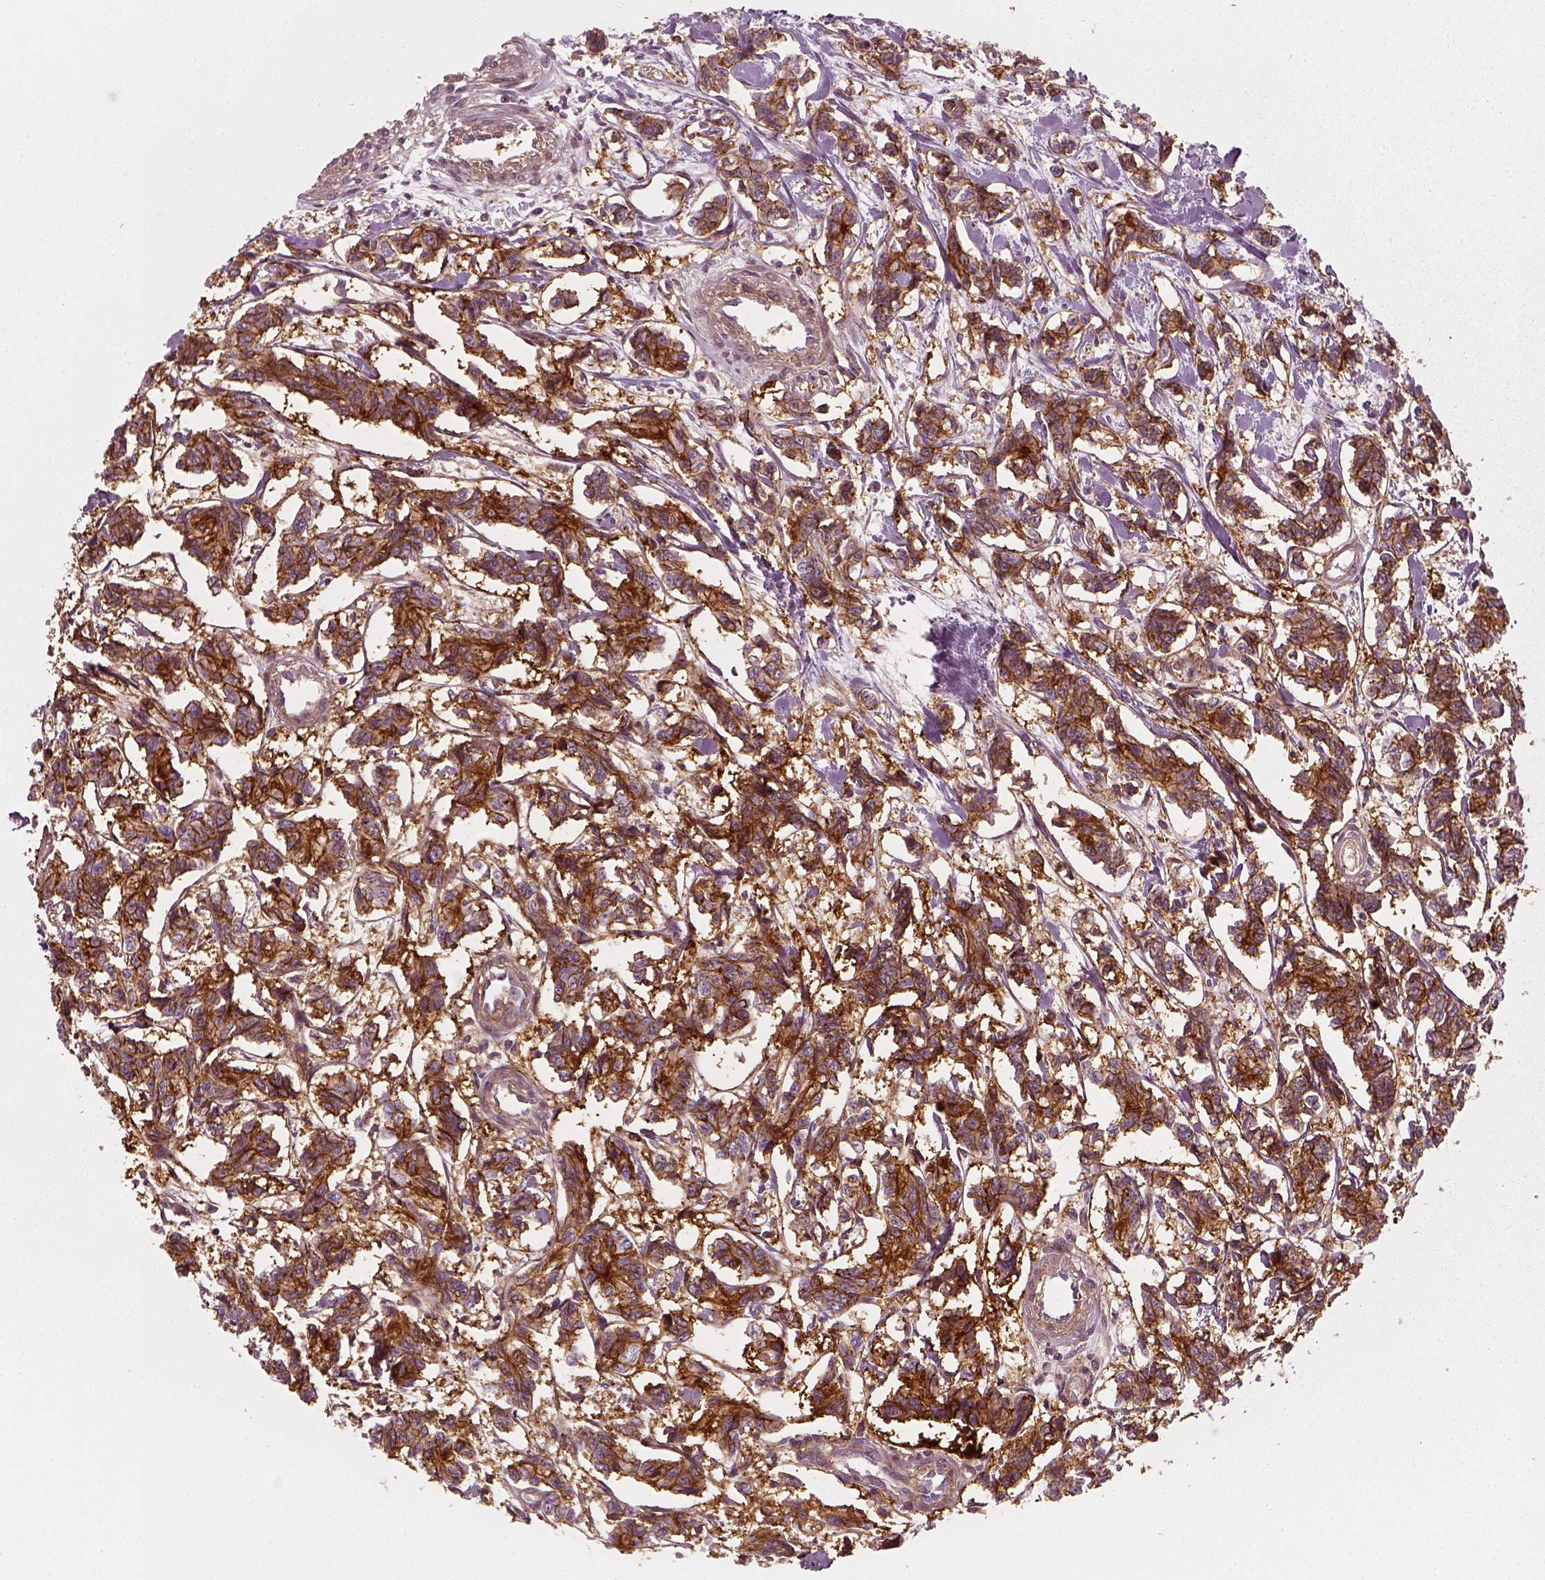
{"staining": {"intensity": "strong", "quantity": ">75%", "location": "cytoplasmic/membranous"}, "tissue": "carcinoid", "cell_type": "Tumor cells", "image_type": "cancer", "snomed": [{"axis": "morphology", "description": "Carcinoid, malignant, NOS"}, {"axis": "topography", "description": "Kidney"}], "caption": "About >75% of tumor cells in human carcinoid reveal strong cytoplasmic/membranous protein staining as visualized by brown immunohistochemical staining.", "gene": "NPTN", "patient": {"sex": "female", "age": 41}}